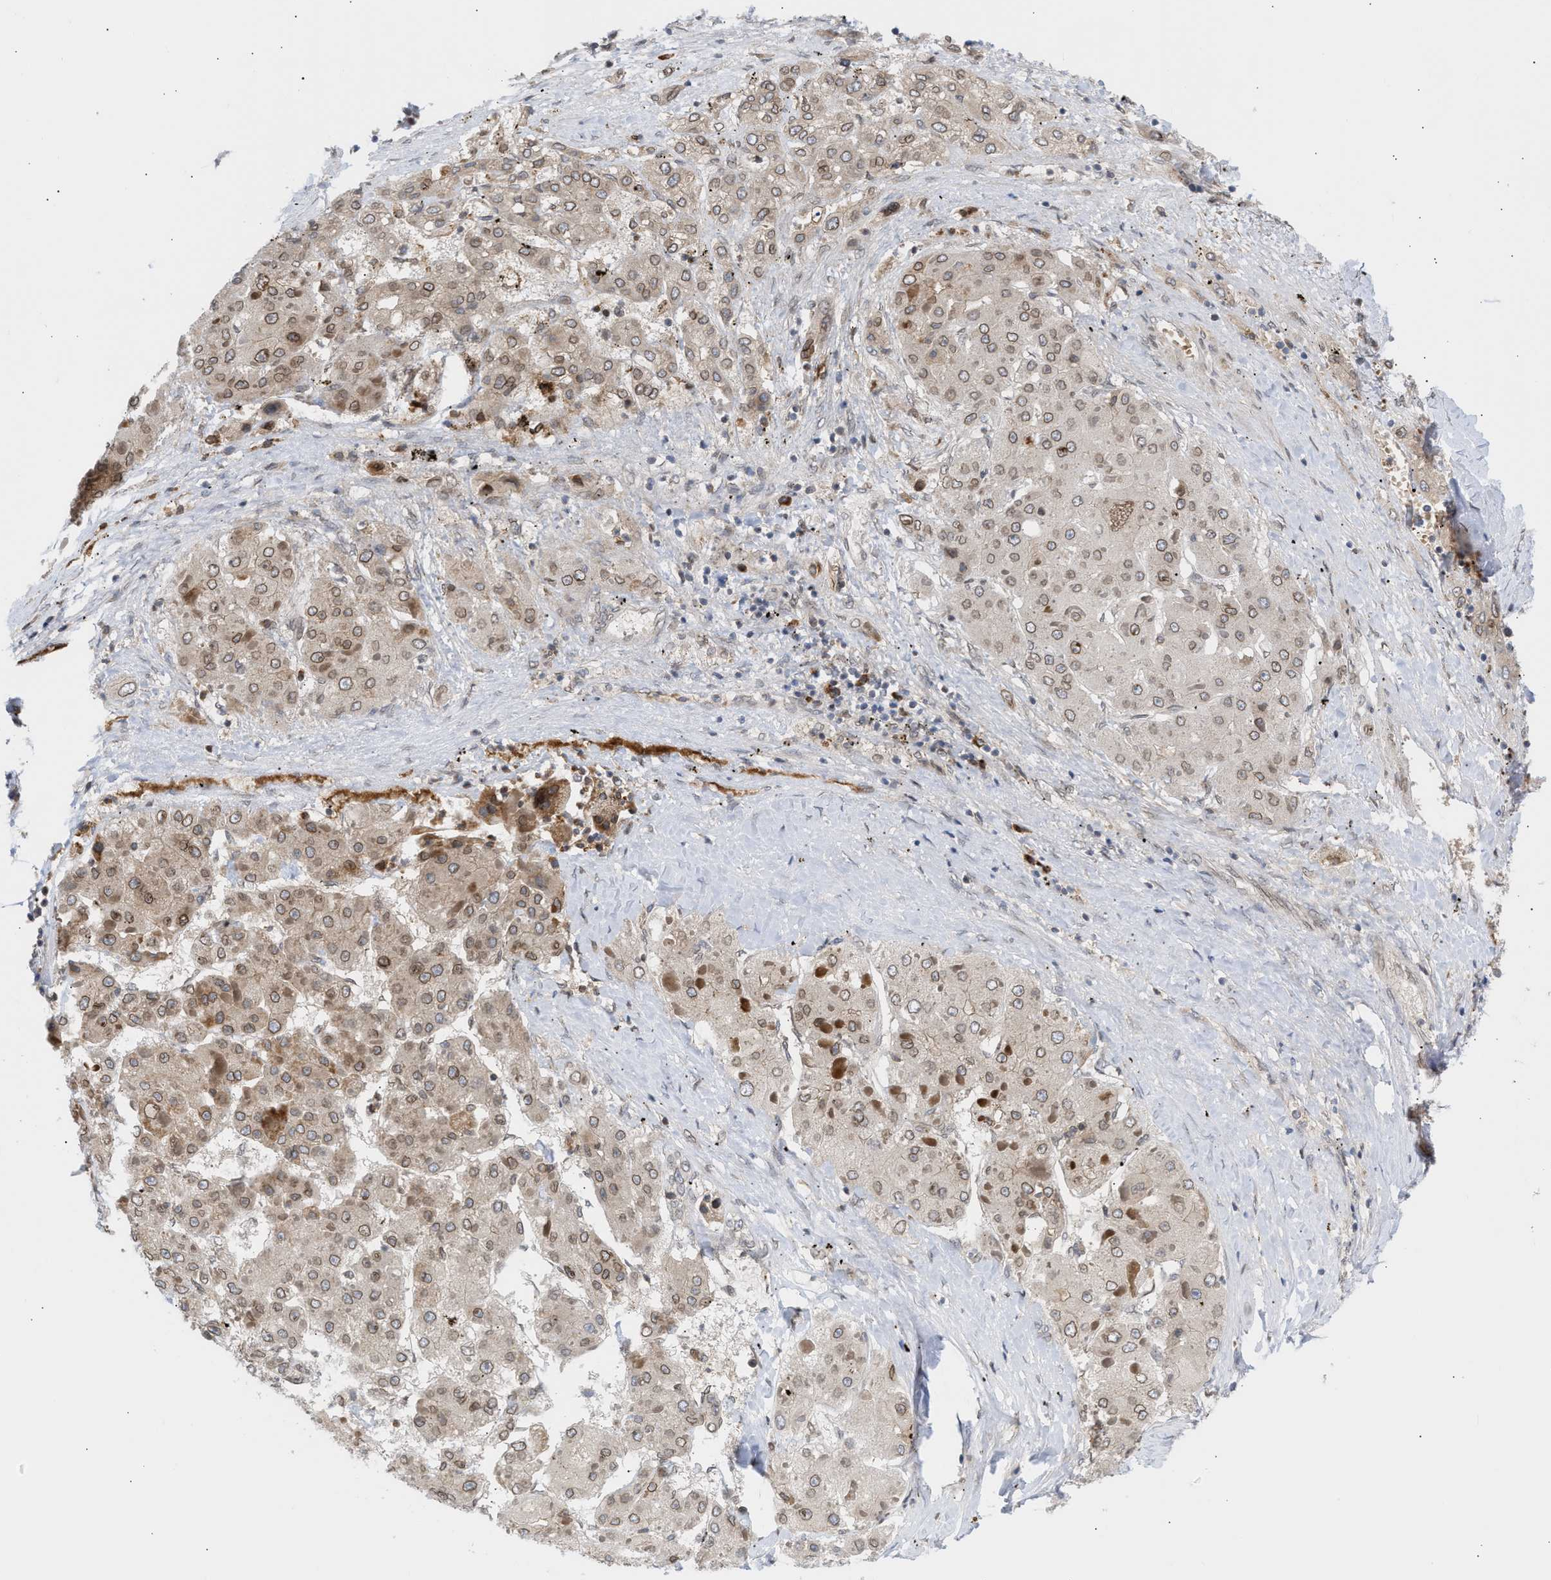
{"staining": {"intensity": "weak", "quantity": ">75%", "location": "cytoplasmic/membranous,nuclear"}, "tissue": "liver cancer", "cell_type": "Tumor cells", "image_type": "cancer", "snomed": [{"axis": "morphology", "description": "Carcinoma, Hepatocellular, NOS"}, {"axis": "topography", "description": "Liver"}], "caption": "A low amount of weak cytoplasmic/membranous and nuclear staining is present in approximately >75% of tumor cells in liver hepatocellular carcinoma tissue.", "gene": "NUP62", "patient": {"sex": "female", "age": 73}}